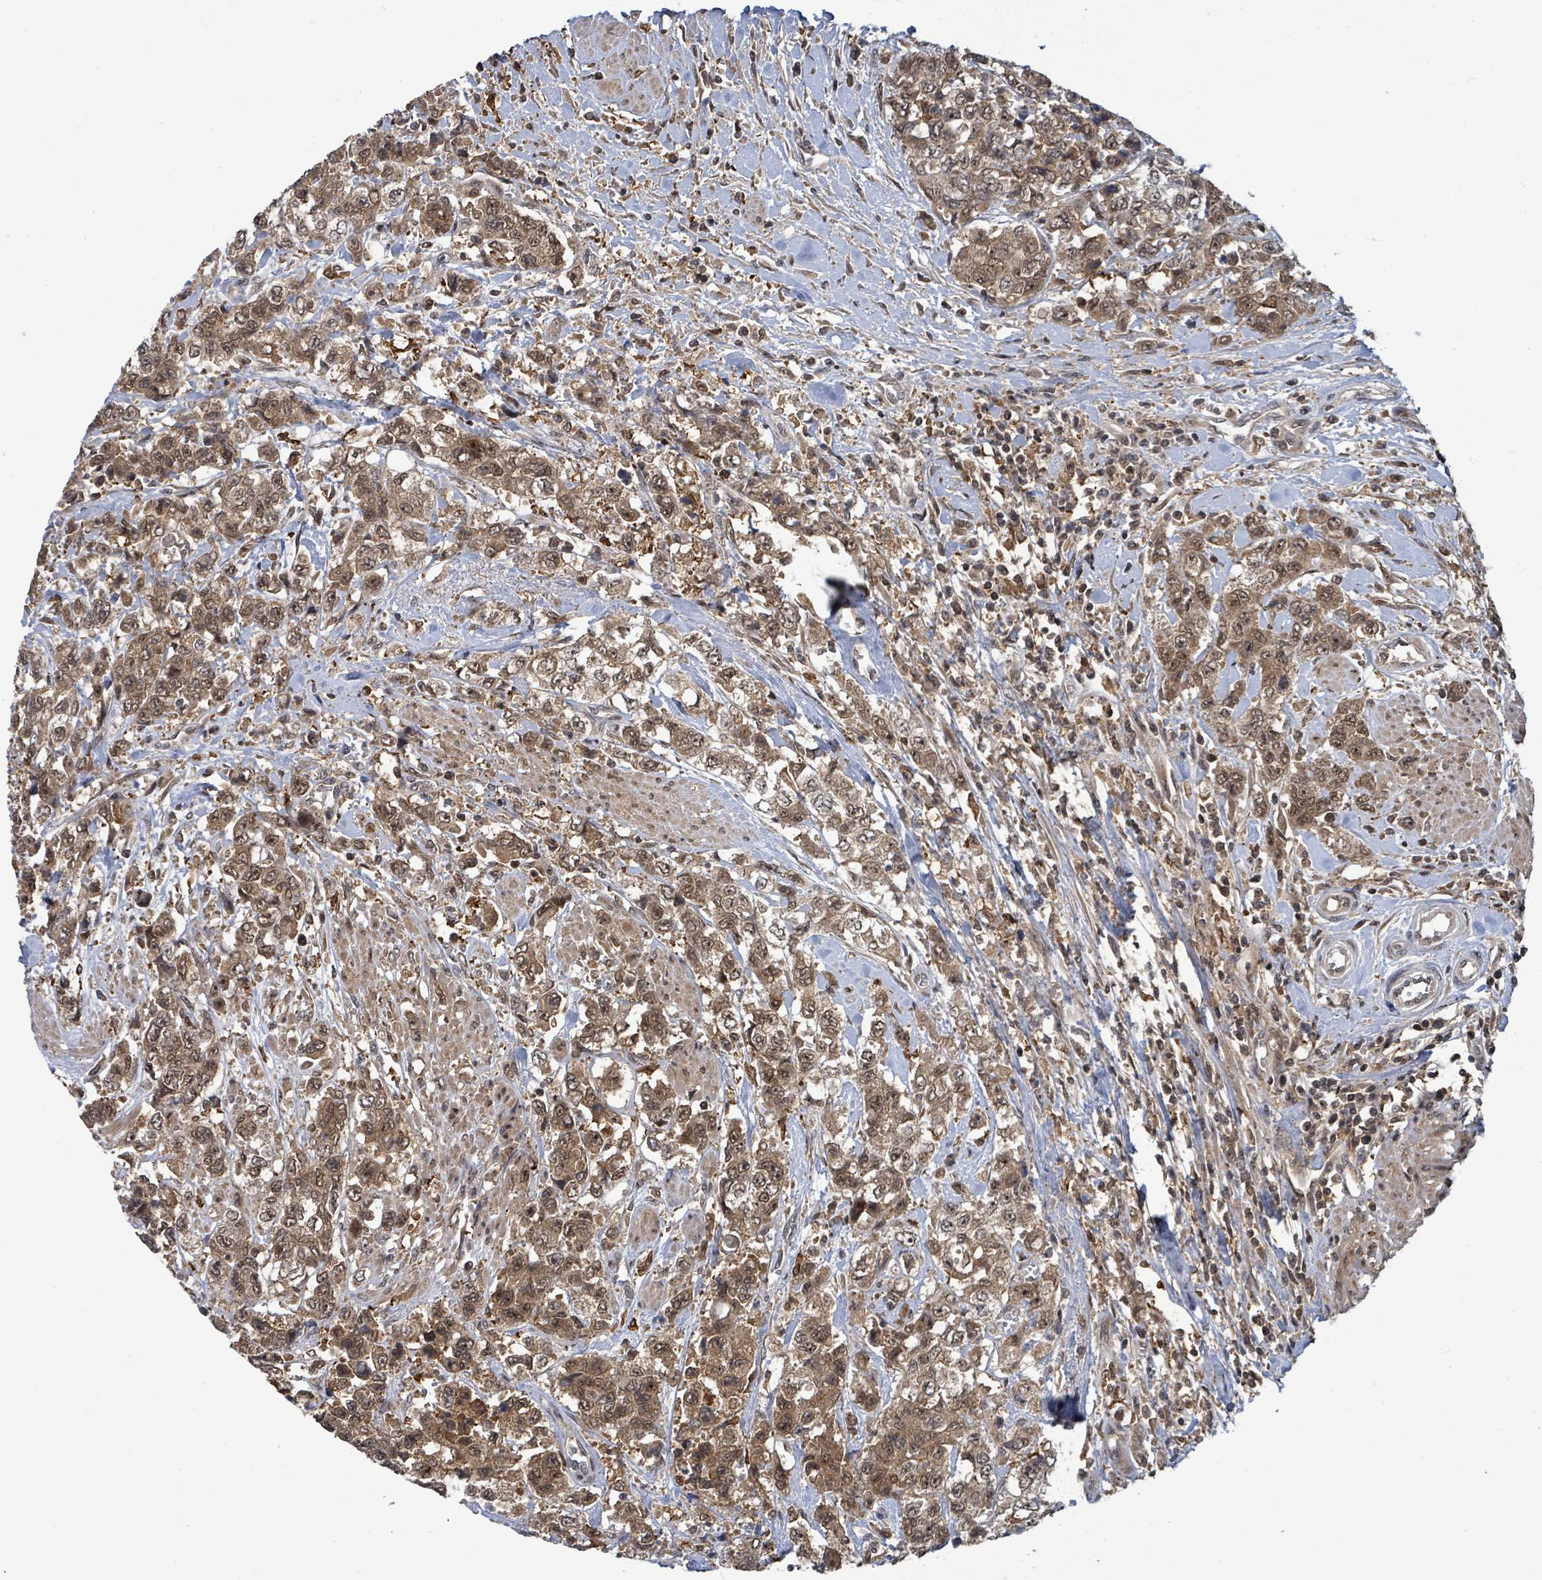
{"staining": {"intensity": "moderate", "quantity": ">75%", "location": "cytoplasmic/membranous,nuclear"}, "tissue": "urothelial cancer", "cell_type": "Tumor cells", "image_type": "cancer", "snomed": [{"axis": "morphology", "description": "Urothelial carcinoma, High grade"}, {"axis": "topography", "description": "Urinary bladder"}], "caption": "The immunohistochemical stain labels moderate cytoplasmic/membranous and nuclear expression in tumor cells of high-grade urothelial carcinoma tissue.", "gene": "FBXO6", "patient": {"sex": "female", "age": 78}}